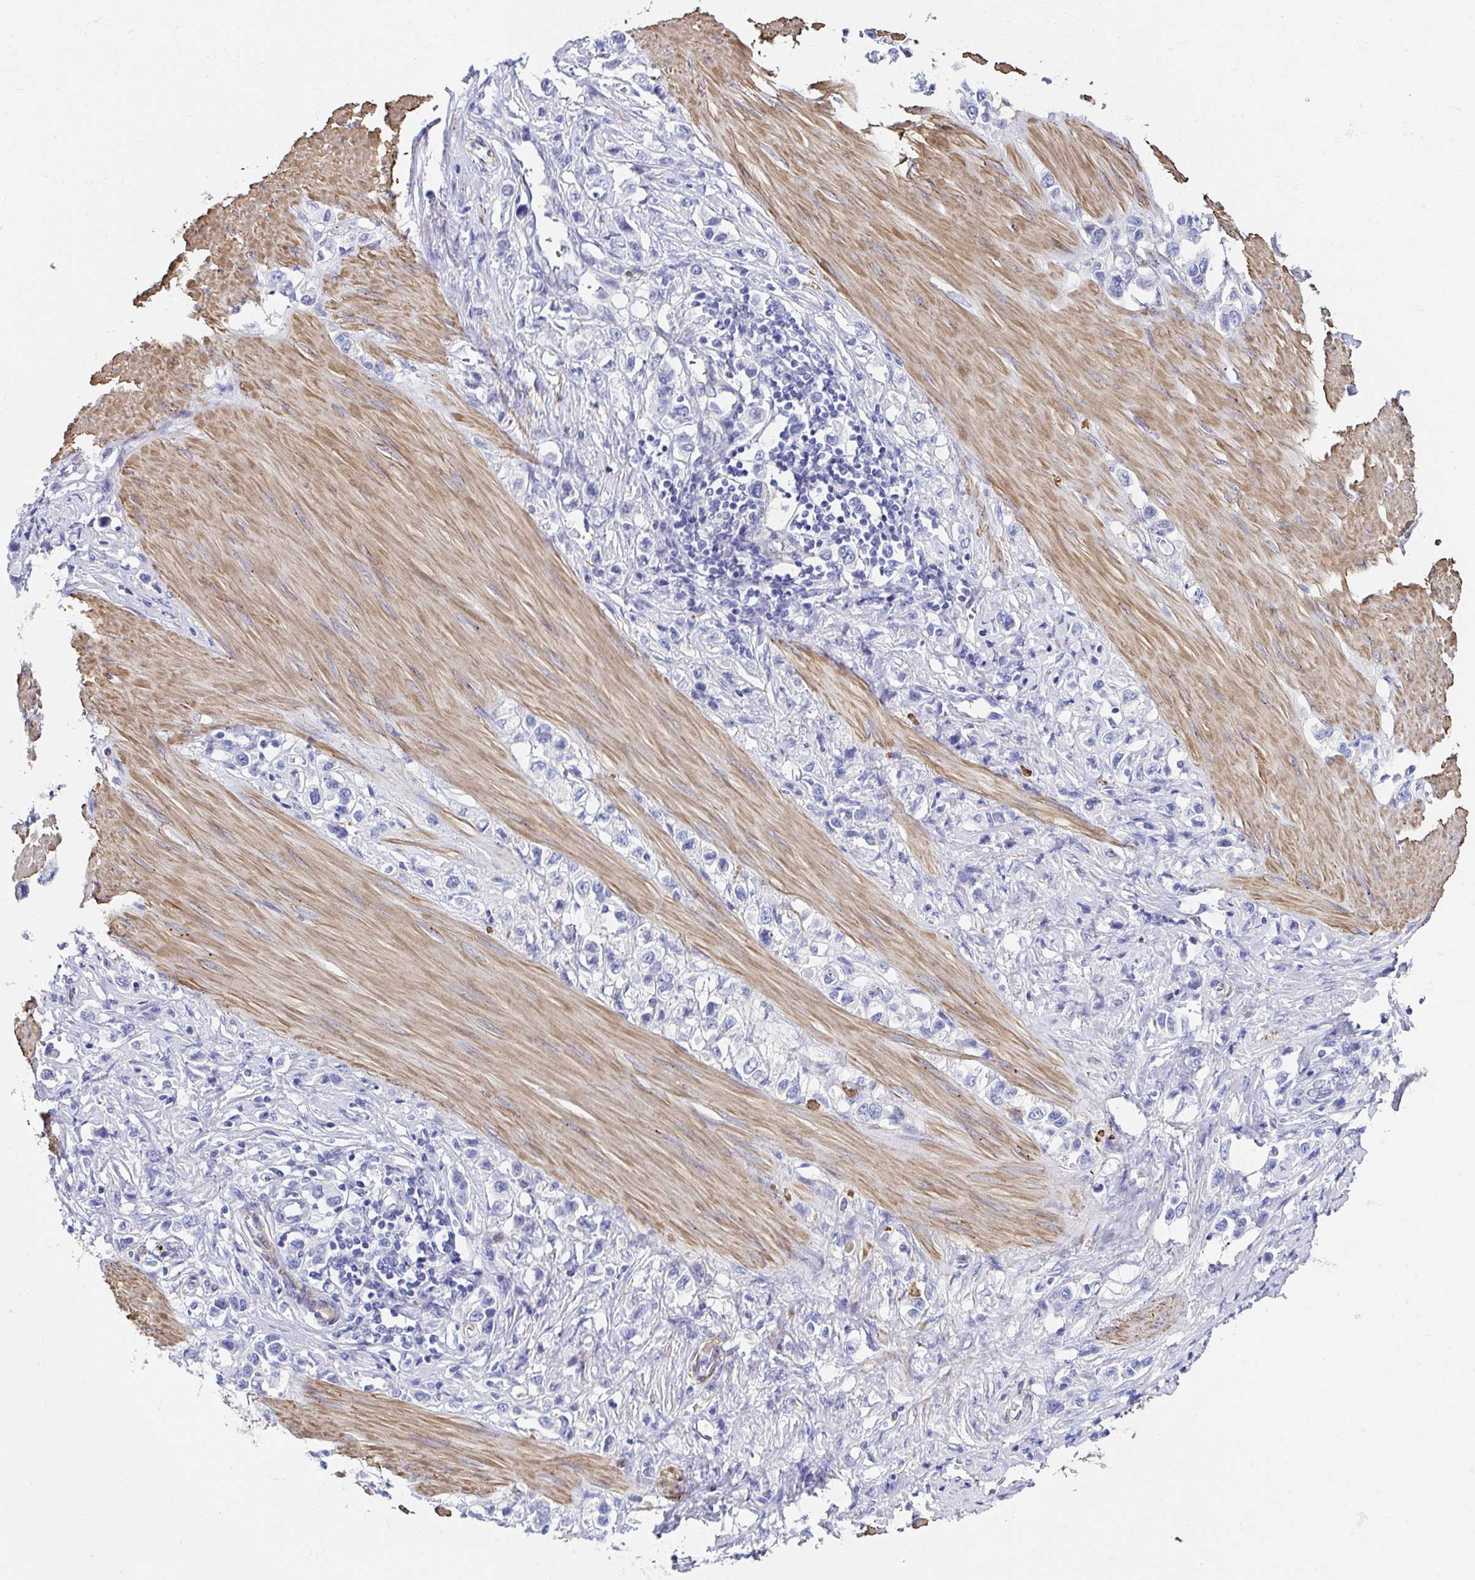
{"staining": {"intensity": "negative", "quantity": "none", "location": "none"}, "tissue": "stomach cancer", "cell_type": "Tumor cells", "image_type": "cancer", "snomed": [{"axis": "morphology", "description": "Adenocarcinoma, NOS"}, {"axis": "topography", "description": "Stomach"}], "caption": "Stomach adenocarcinoma stained for a protein using immunohistochemistry (IHC) demonstrates no staining tumor cells.", "gene": "PPFIA4", "patient": {"sex": "female", "age": 65}}